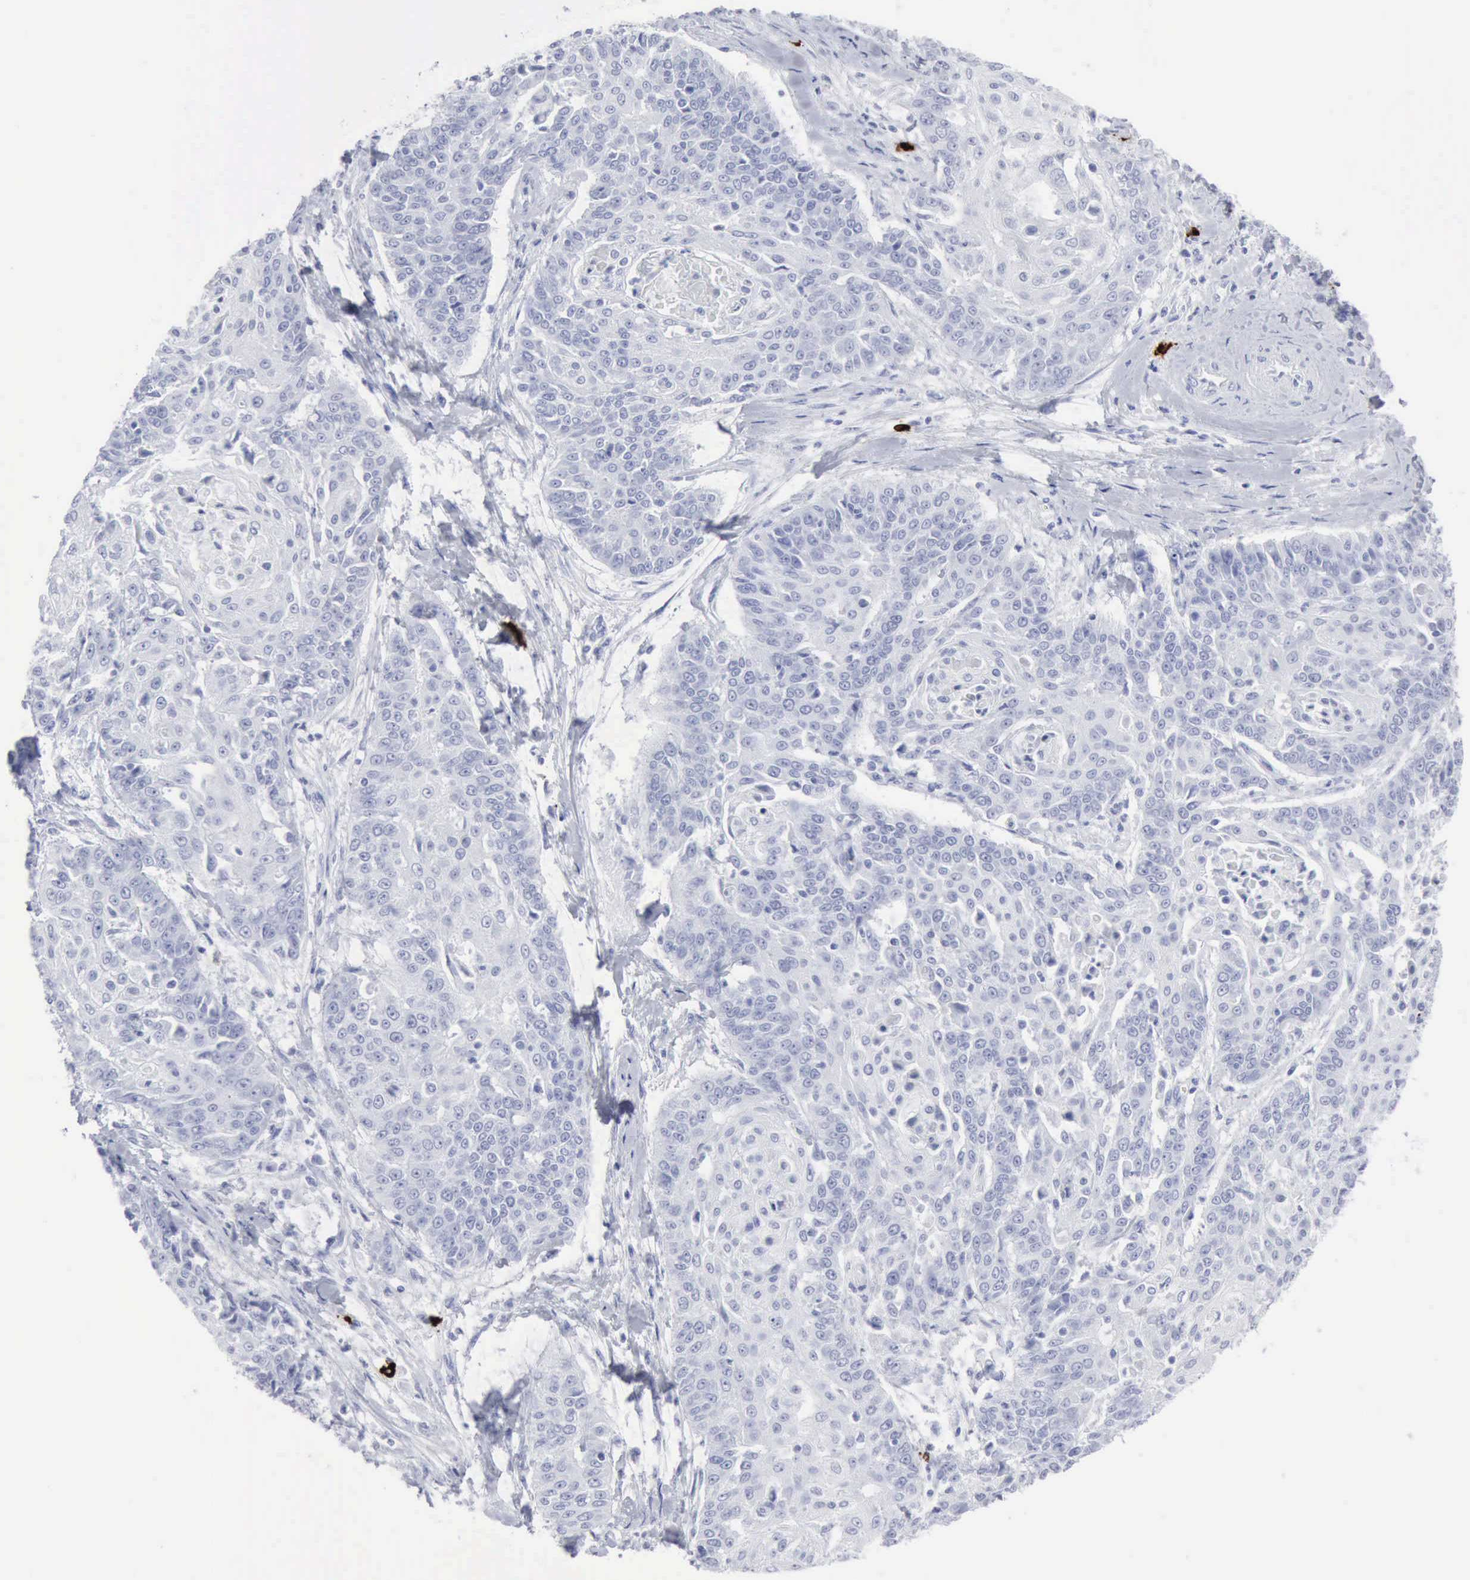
{"staining": {"intensity": "negative", "quantity": "none", "location": "none"}, "tissue": "cervical cancer", "cell_type": "Tumor cells", "image_type": "cancer", "snomed": [{"axis": "morphology", "description": "Squamous cell carcinoma, NOS"}, {"axis": "topography", "description": "Cervix"}], "caption": "Immunohistochemistry micrograph of squamous cell carcinoma (cervical) stained for a protein (brown), which displays no expression in tumor cells.", "gene": "CMA1", "patient": {"sex": "female", "age": 64}}